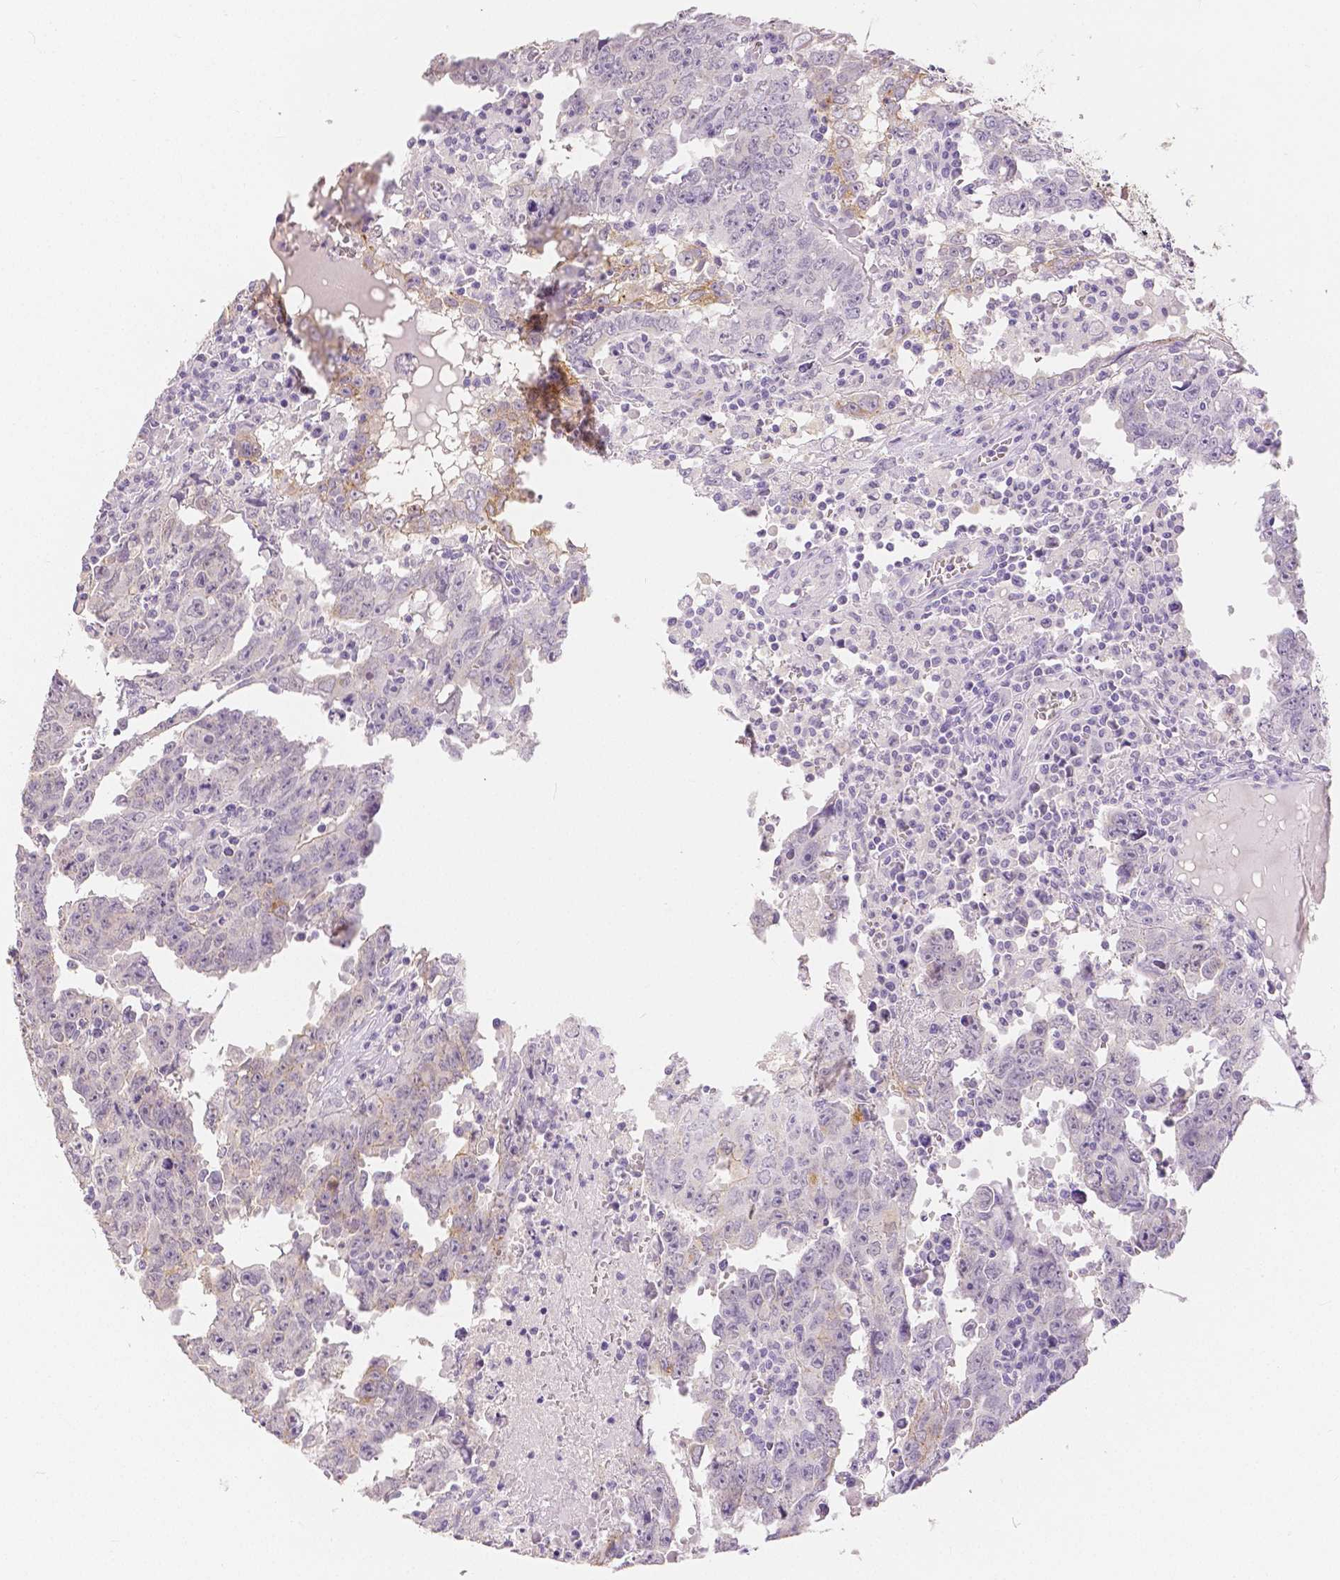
{"staining": {"intensity": "negative", "quantity": "none", "location": "none"}, "tissue": "testis cancer", "cell_type": "Tumor cells", "image_type": "cancer", "snomed": [{"axis": "morphology", "description": "Carcinoma, Embryonal, NOS"}, {"axis": "topography", "description": "Testis"}], "caption": "High power microscopy photomicrograph of an IHC photomicrograph of testis embryonal carcinoma, revealing no significant staining in tumor cells.", "gene": "OCLN", "patient": {"sex": "male", "age": 22}}